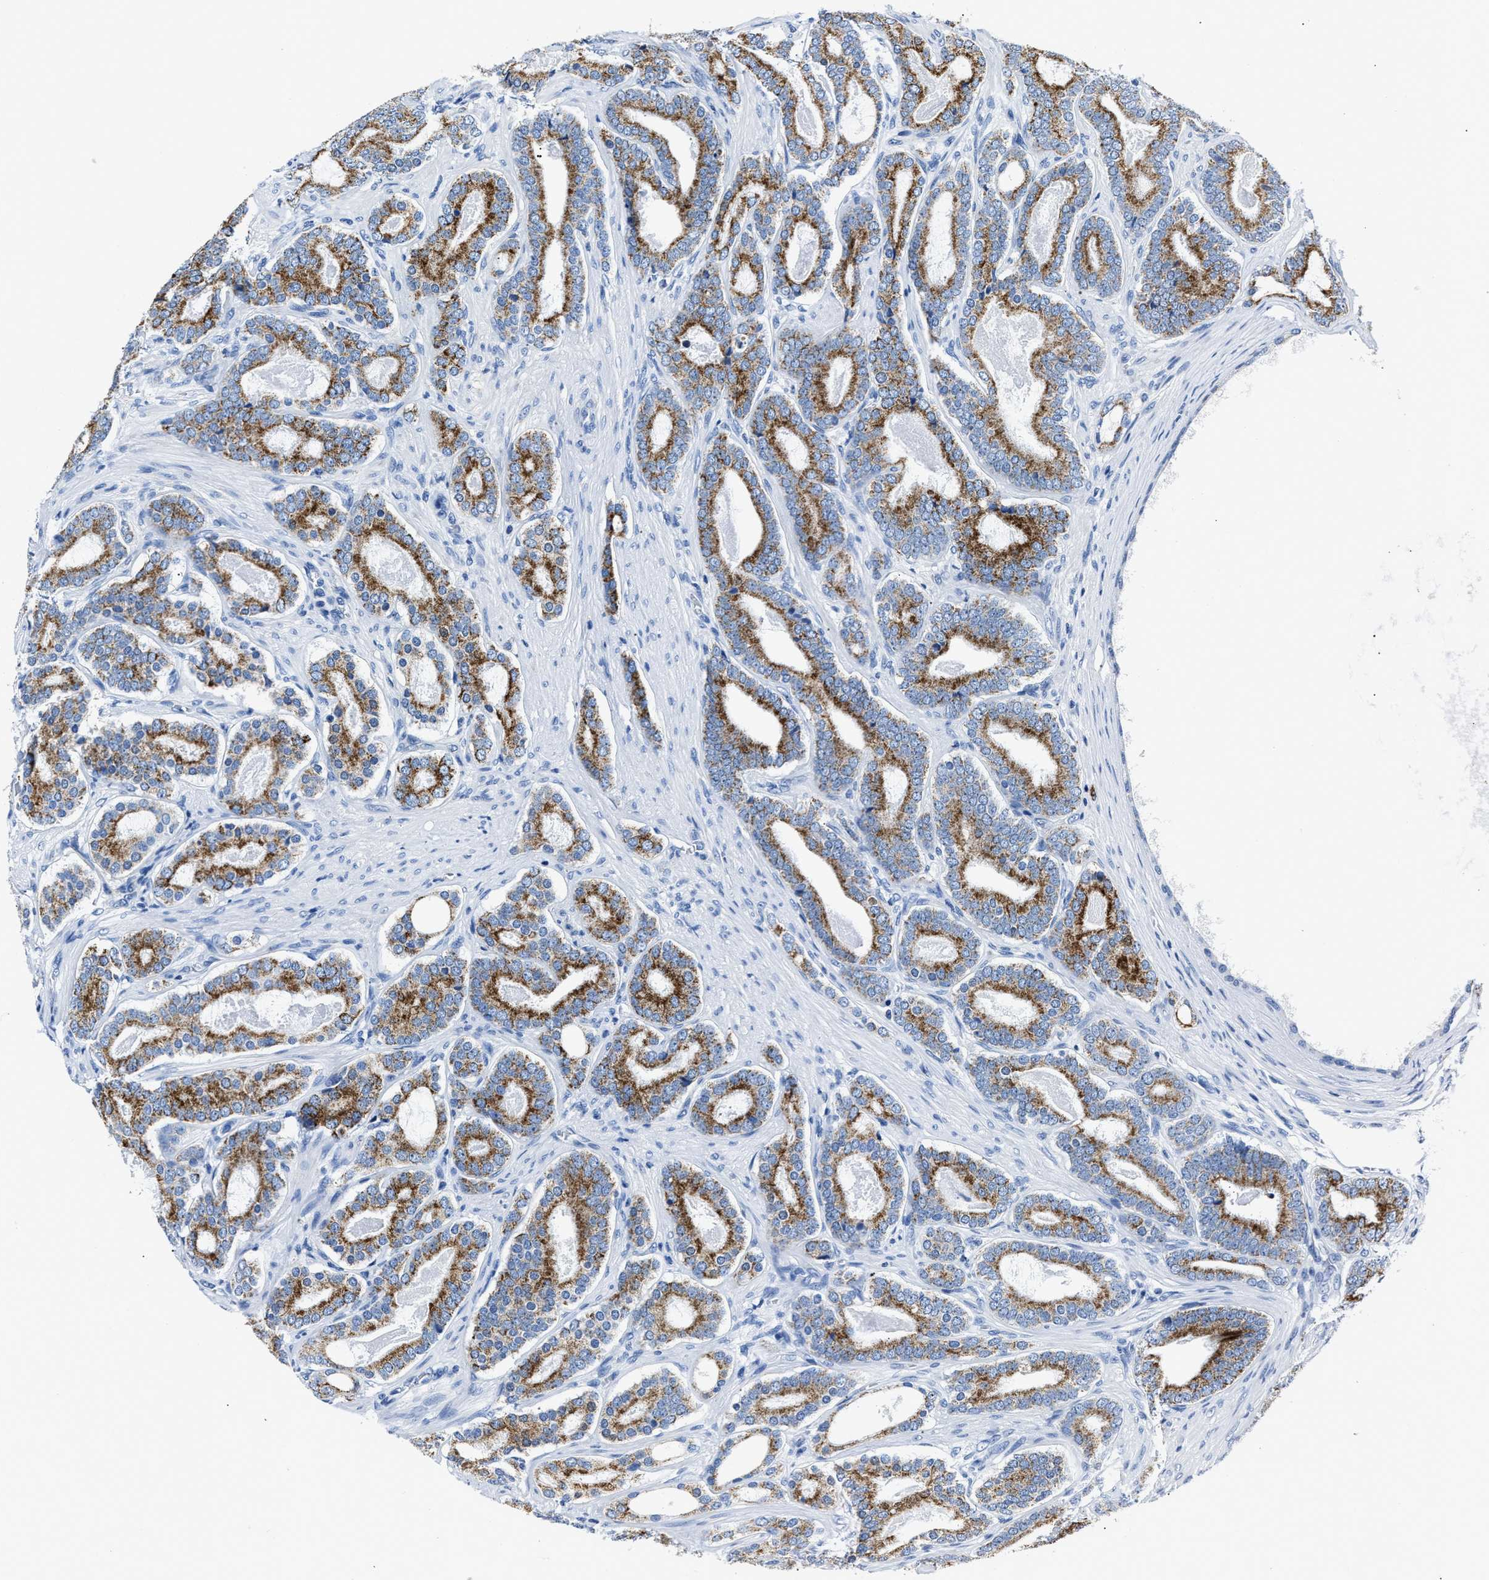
{"staining": {"intensity": "strong", "quantity": ">75%", "location": "cytoplasmic/membranous"}, "tissue": "prostate cancer", "cell_type": "Tumor cells", "image_type": "cancer", "snomed": [{"axis": "morphology", "description": "Adenocarcinoma, High grade"}, {"axis": "topography", "description": "Prostate"}], "caption": "Tumor cells exhibit high levels of strong cytoplasmic/membranous expression in approximately >75% of cells in human prostate adenocarcinoma (high-grade).", "gene": "AMACR", "patient": {"sex": "male", "age": 60}}